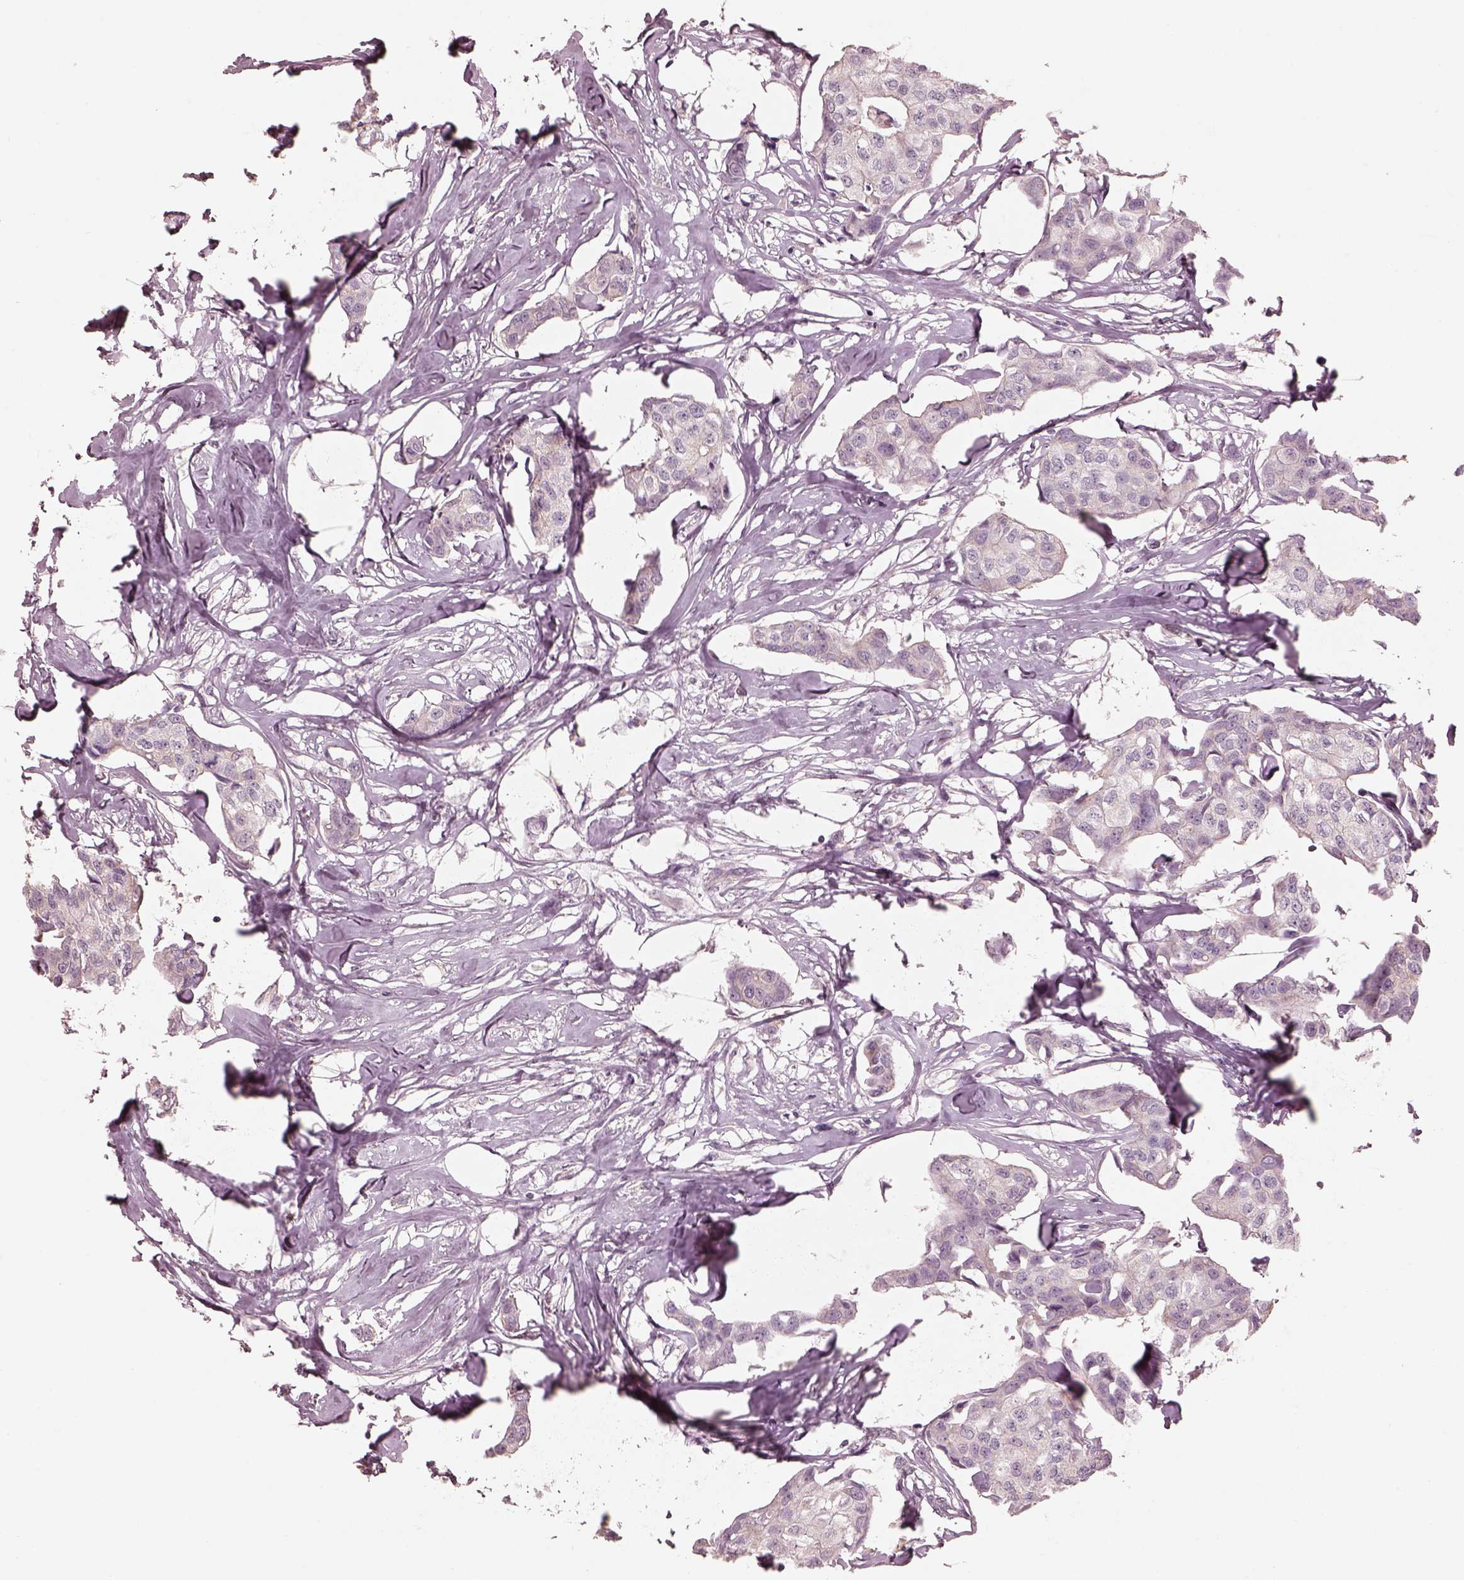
{"staining": {"intensity": "negative", "quantity": "none", "location": "none"}, "tissue": "breast cancer", "cell_type": "Tumor cells", "image_type": "cancer", "snomed": [{"axis": "morphology", "description": "Duct carcinoma"}, {"axis": "topography", "description": "Breast"}], "caption": "DAB (3,3'-diaminobenzidine) immunohistochemical staining of breast cancer (infiltrating ductal carcinoma) demonstrates no significant positivity in tumor cells.", "gene": "PRKACG", "patient": {"sex": "female", "age": 80}}